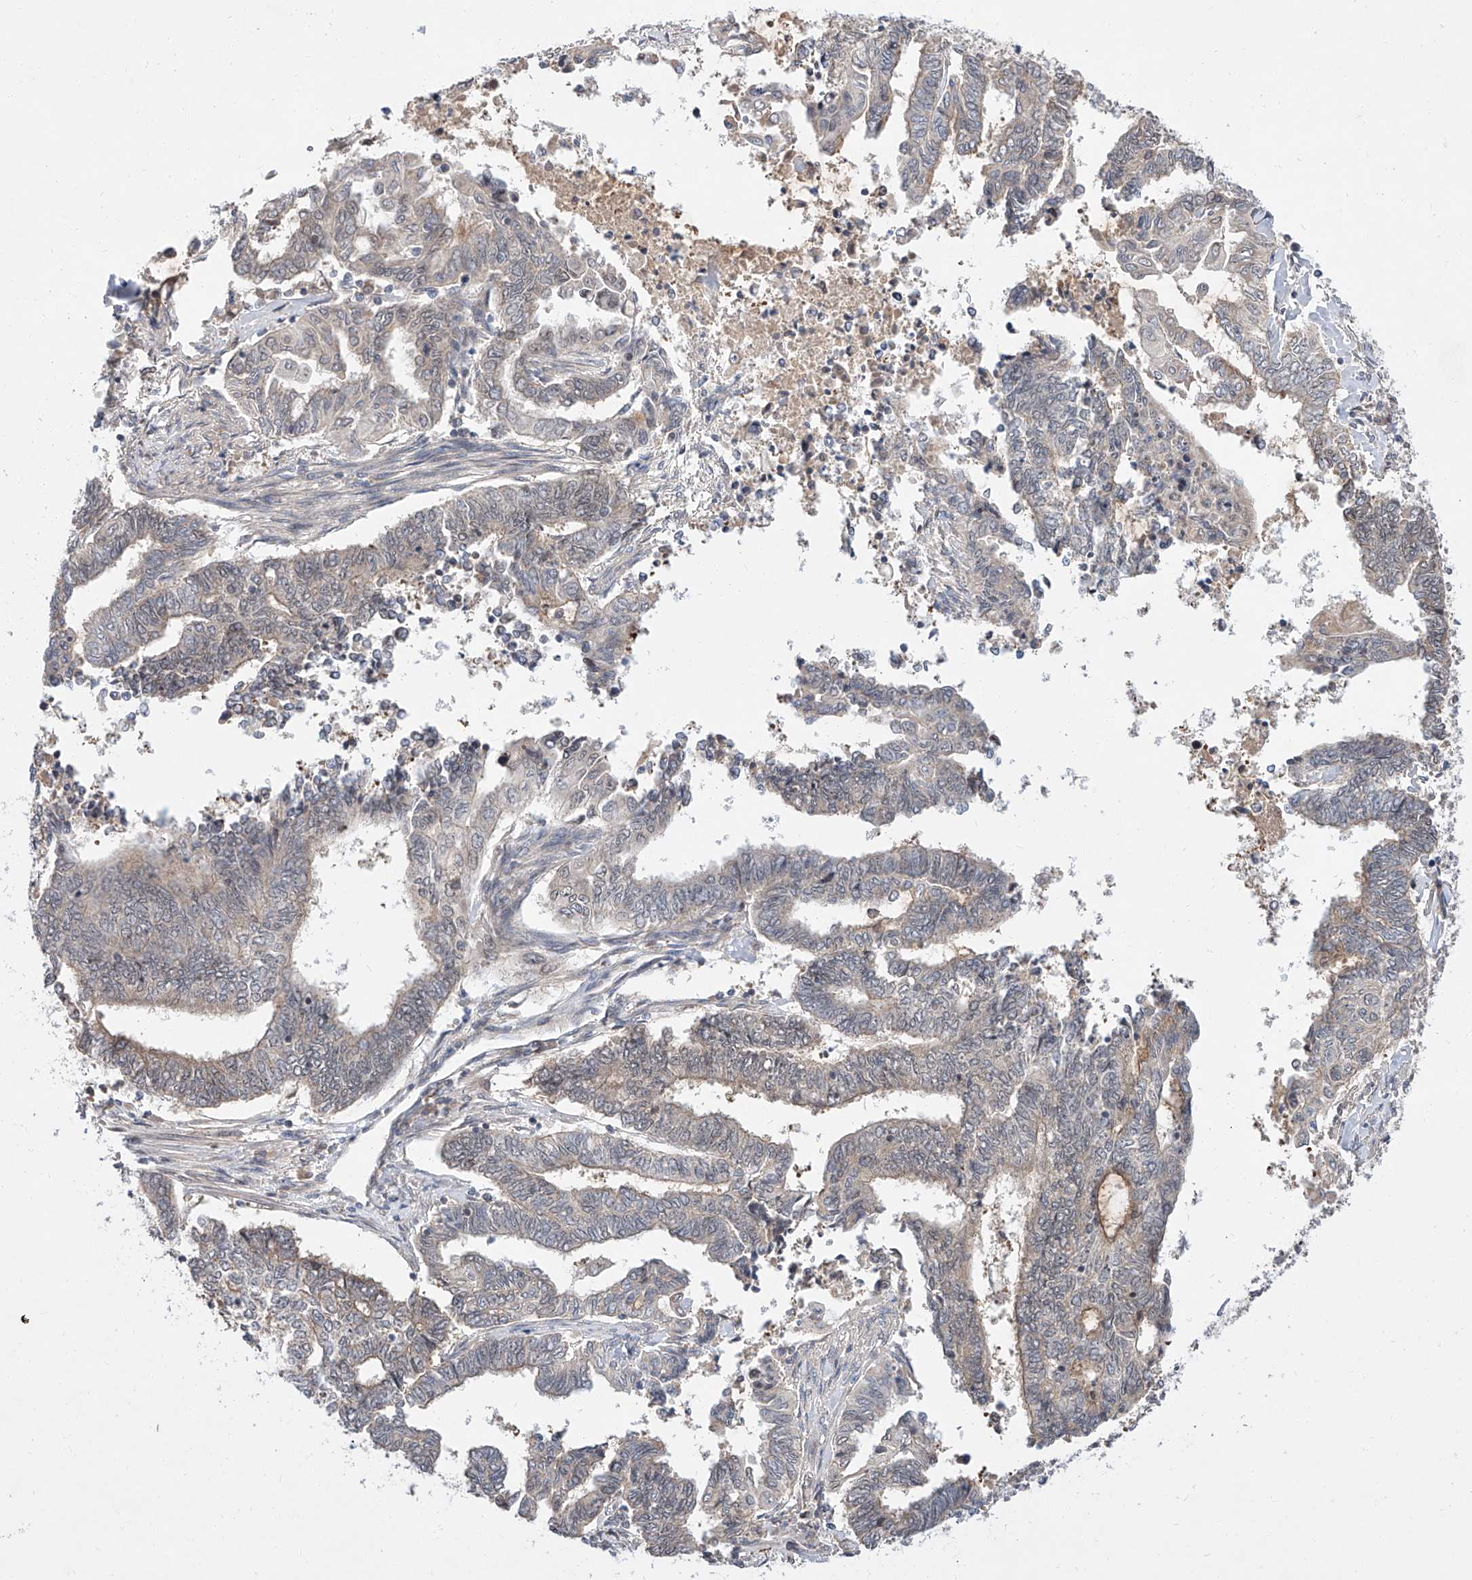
{"staining": {"intensity": "negative", "quantity": "none", "location": "none"}, "tissue": "endometrial cancer", "cell_type": "Tumor cells", "image_type": "cancer", "snomed": [{"axis": "morphology", "description": "Adenocarcinoma, NOS"}, {"axis": "topography", "description": "Uterus"}, {"axis": "topography", "description": "Endometrium"}], "caption": "High magnification brightfield microscopy of endometrial cancer stained with DAB (3,3'-diaminobenzidine) (brown) and counterstained with hematoxylin (blue): tumor cells show no significant expression.", "gene": "DIRAS3", "patient": {"sex": "female", "age": 70}}